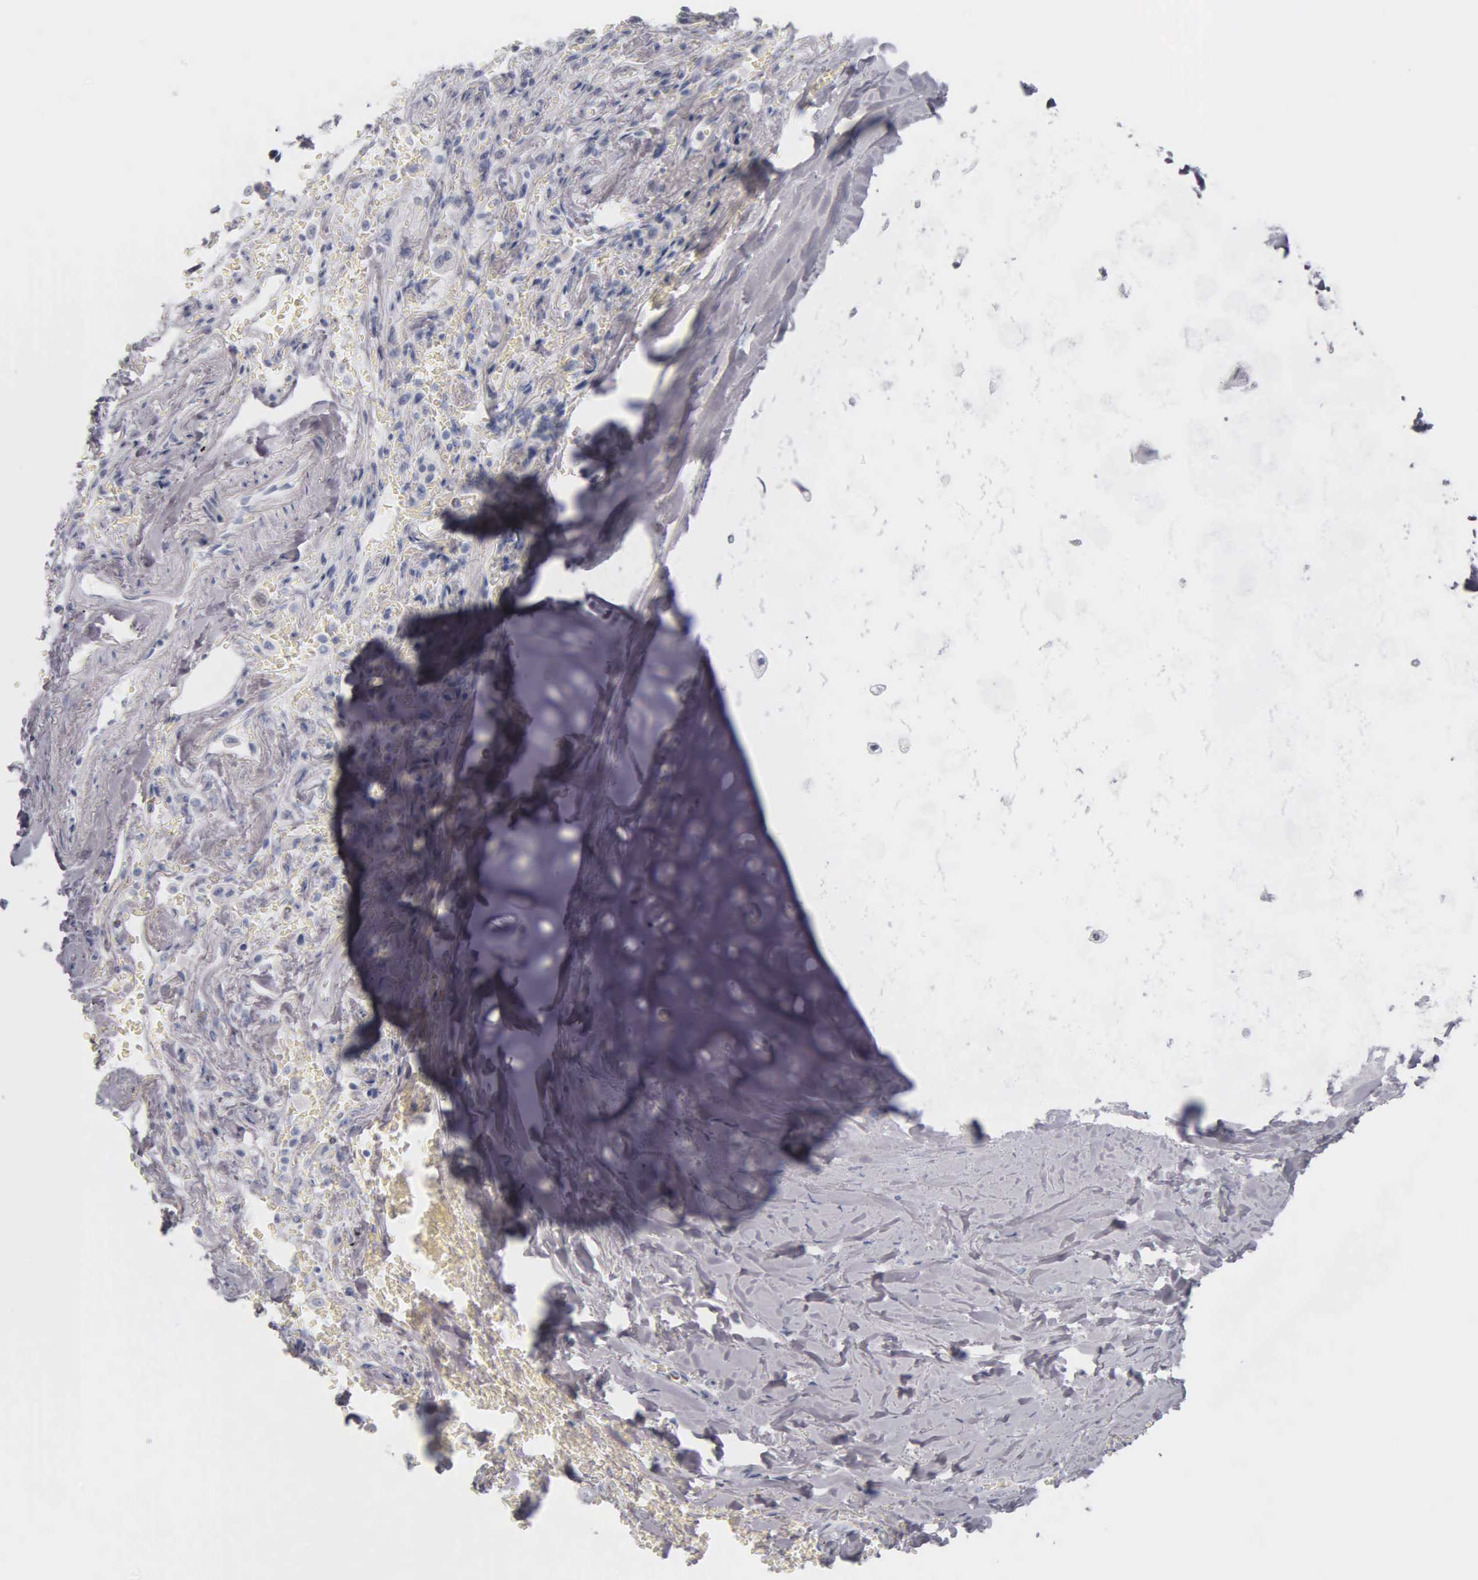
{"staining": {"intensity": "negative", "quantity": "none", "location": "none"}, "tissue": "bronchus", "cell_type": "Respiratory epithelial cells", "image_type": "normal", "snomed": [{"axis": "morphology", "description": "Normal tissue, NOS"}, {"axis": "topography", "description": "Cartilage tissue"}, {"axis": "topography", "description": "Lung"}], "caption": "Immunohistochemistry image of normal human bronchus stained for a protein (brown), which shows no positivity in respiratory epithelial cells. (Stains: DAB immunohistochemistry (IHC) with hematoxylin counter stain, Microscopy: brightfield microscopy at high magnification).", "gene": "KRT20", "patient": {"sex": "male", "age": 65}}